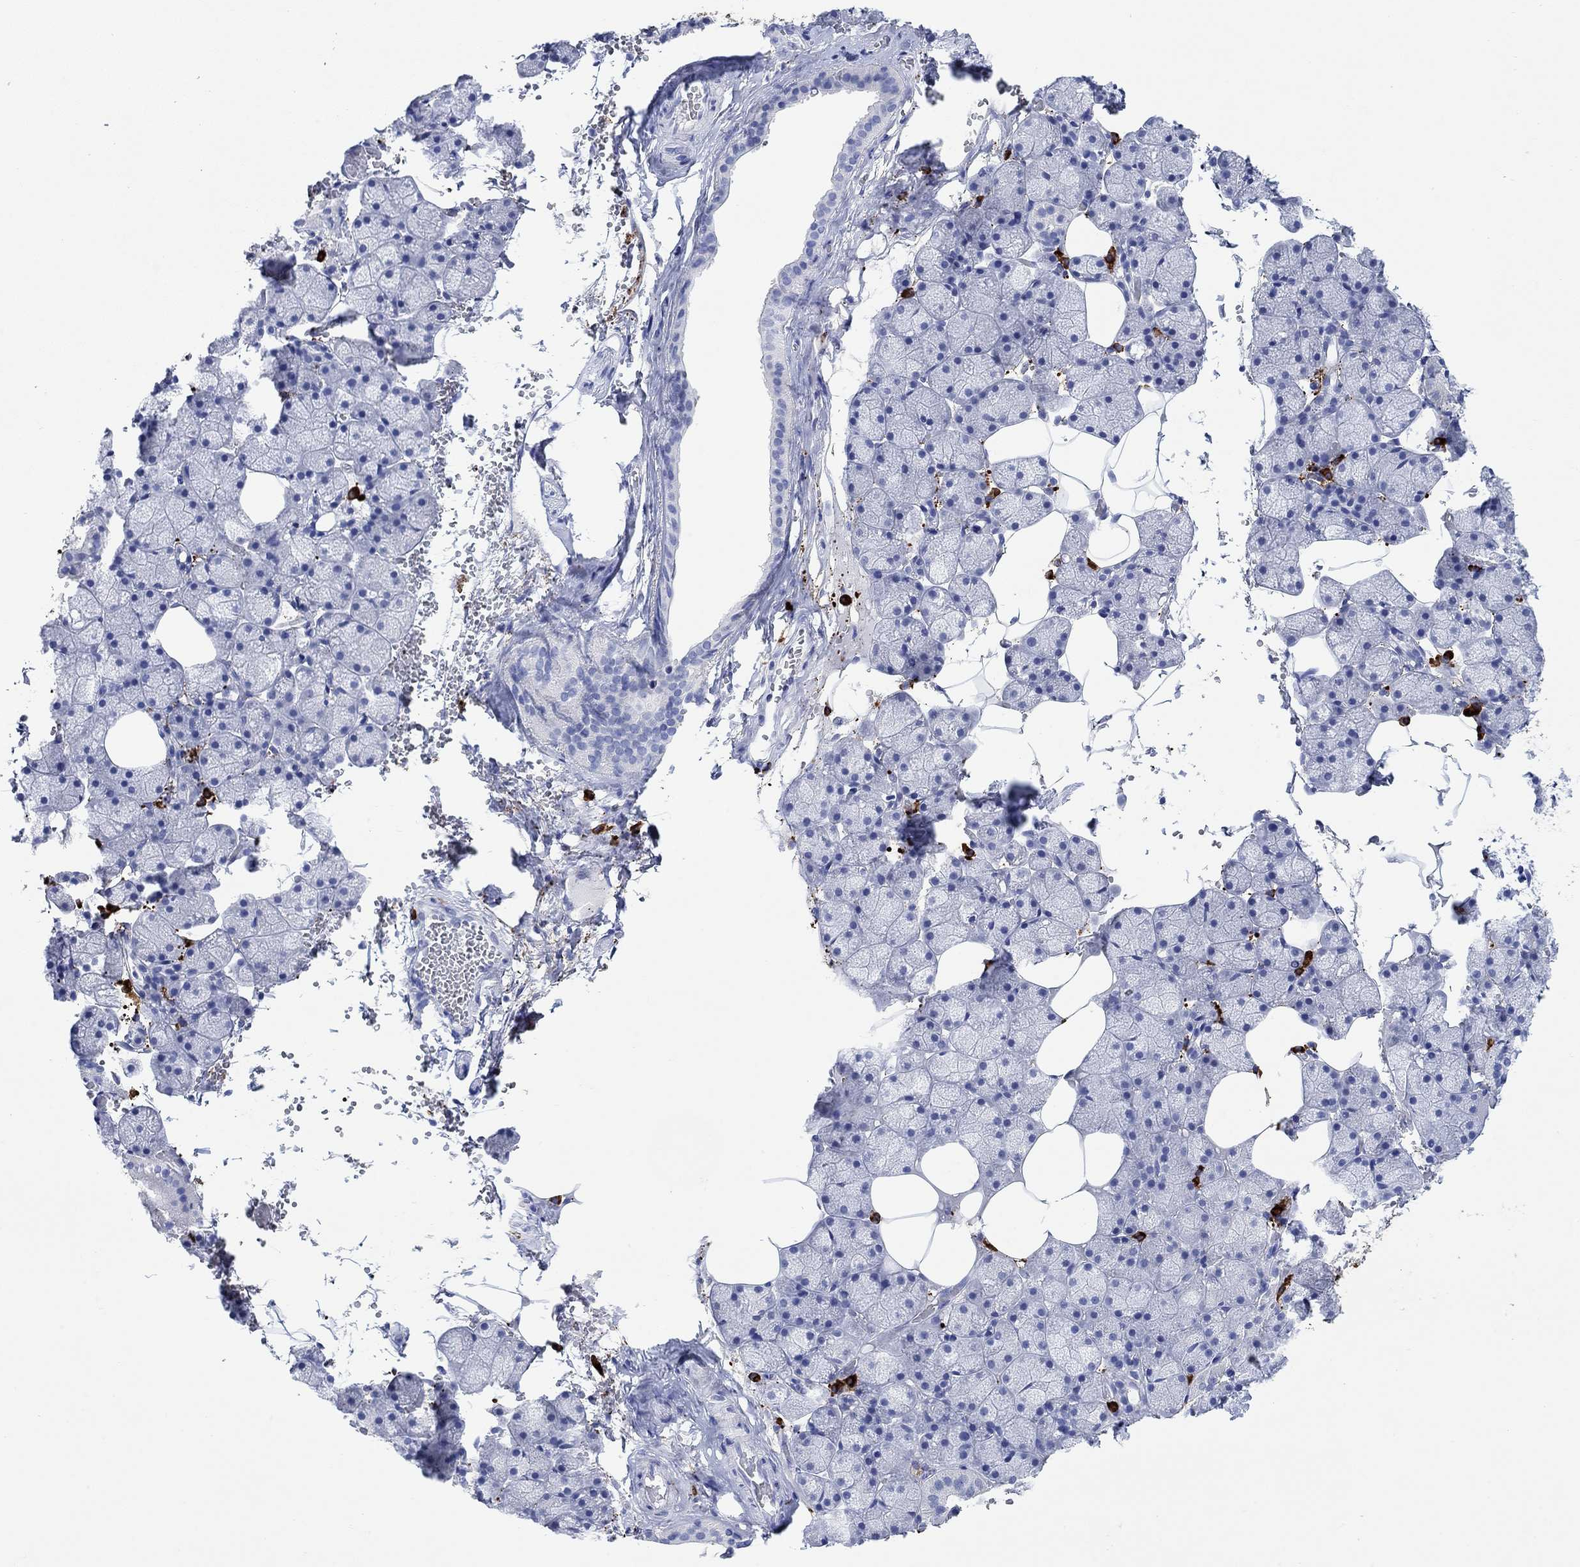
{"staining": {"intensity": "negative", "quantity": "none", "location": "none"}, "tissue": "salivary gland", "cell_type": "Glandular cells", "image_type": "normal", "snomed": [{"axis": "morphology", "description": "Normal tissue, NOS"}, {"axis": "topography", "description": "Salivary gland"}], "caption": "This is a image of immunohistochemistry staining of unremarkable salivary gland, which shows no positivity in glandular cells.", "gene": "P2RY6", "patient": {"sex": "male", "age": 38}}